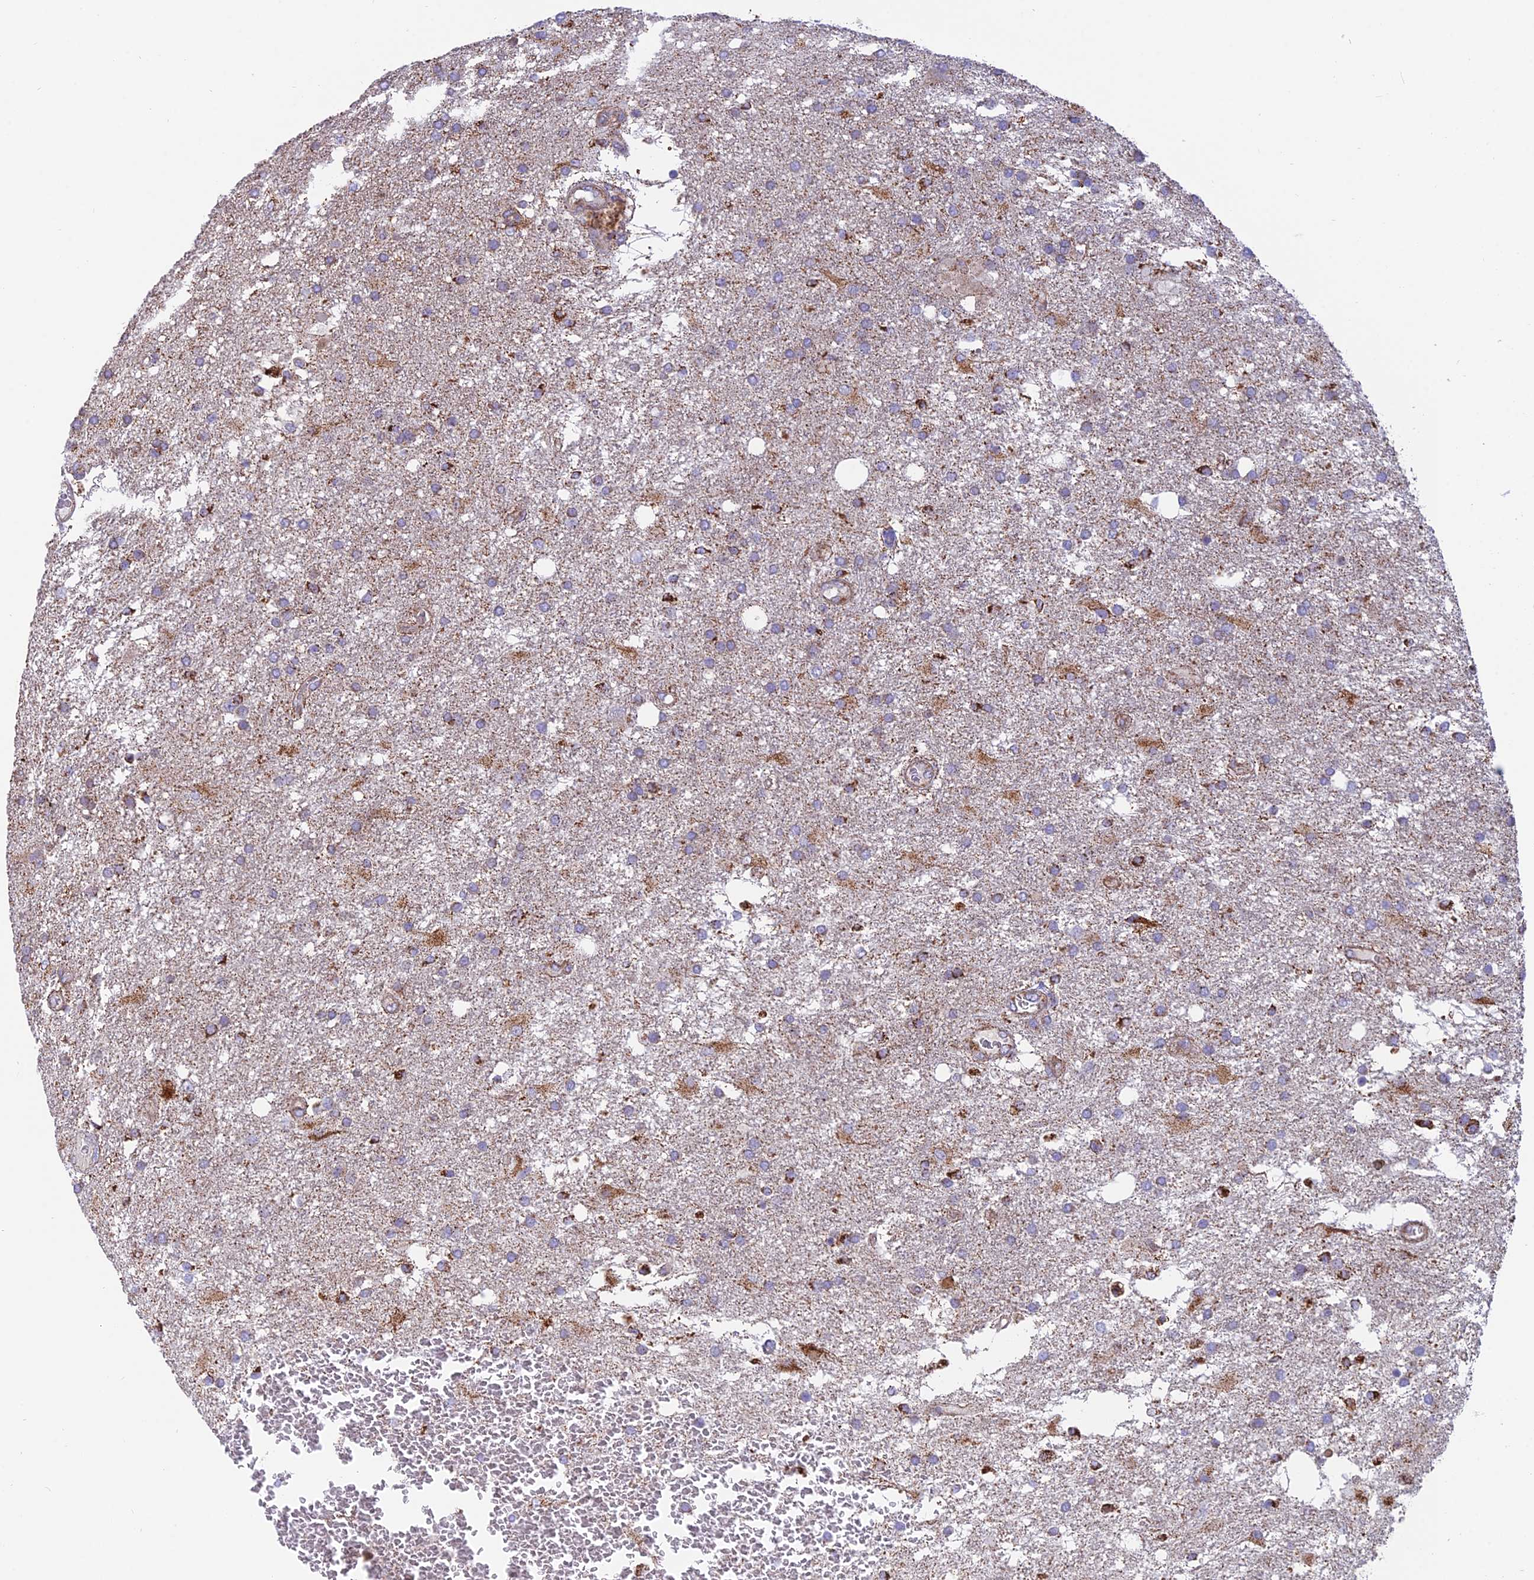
{"staining": {"intensity": "weak", "quantity": "25%-75%", "location": "cytoplasmic/membranous"}, "tissue": "glioma", "cell_type": "Tumor cells", "image_type": "cancer", "snomed": [{"axis": "morphology", "description": "Glioma, malignant, Low grade"}, {"axis": "topography", "description": "Brain"}], "caption": "Glioma stained for a protein (brown) demonstrates weak cytoplasmic/membranous positive expression in about 25%-75% of tumor cells.", "gene": "TIGD6", "patient": {"sex": "male", "age": 66}}